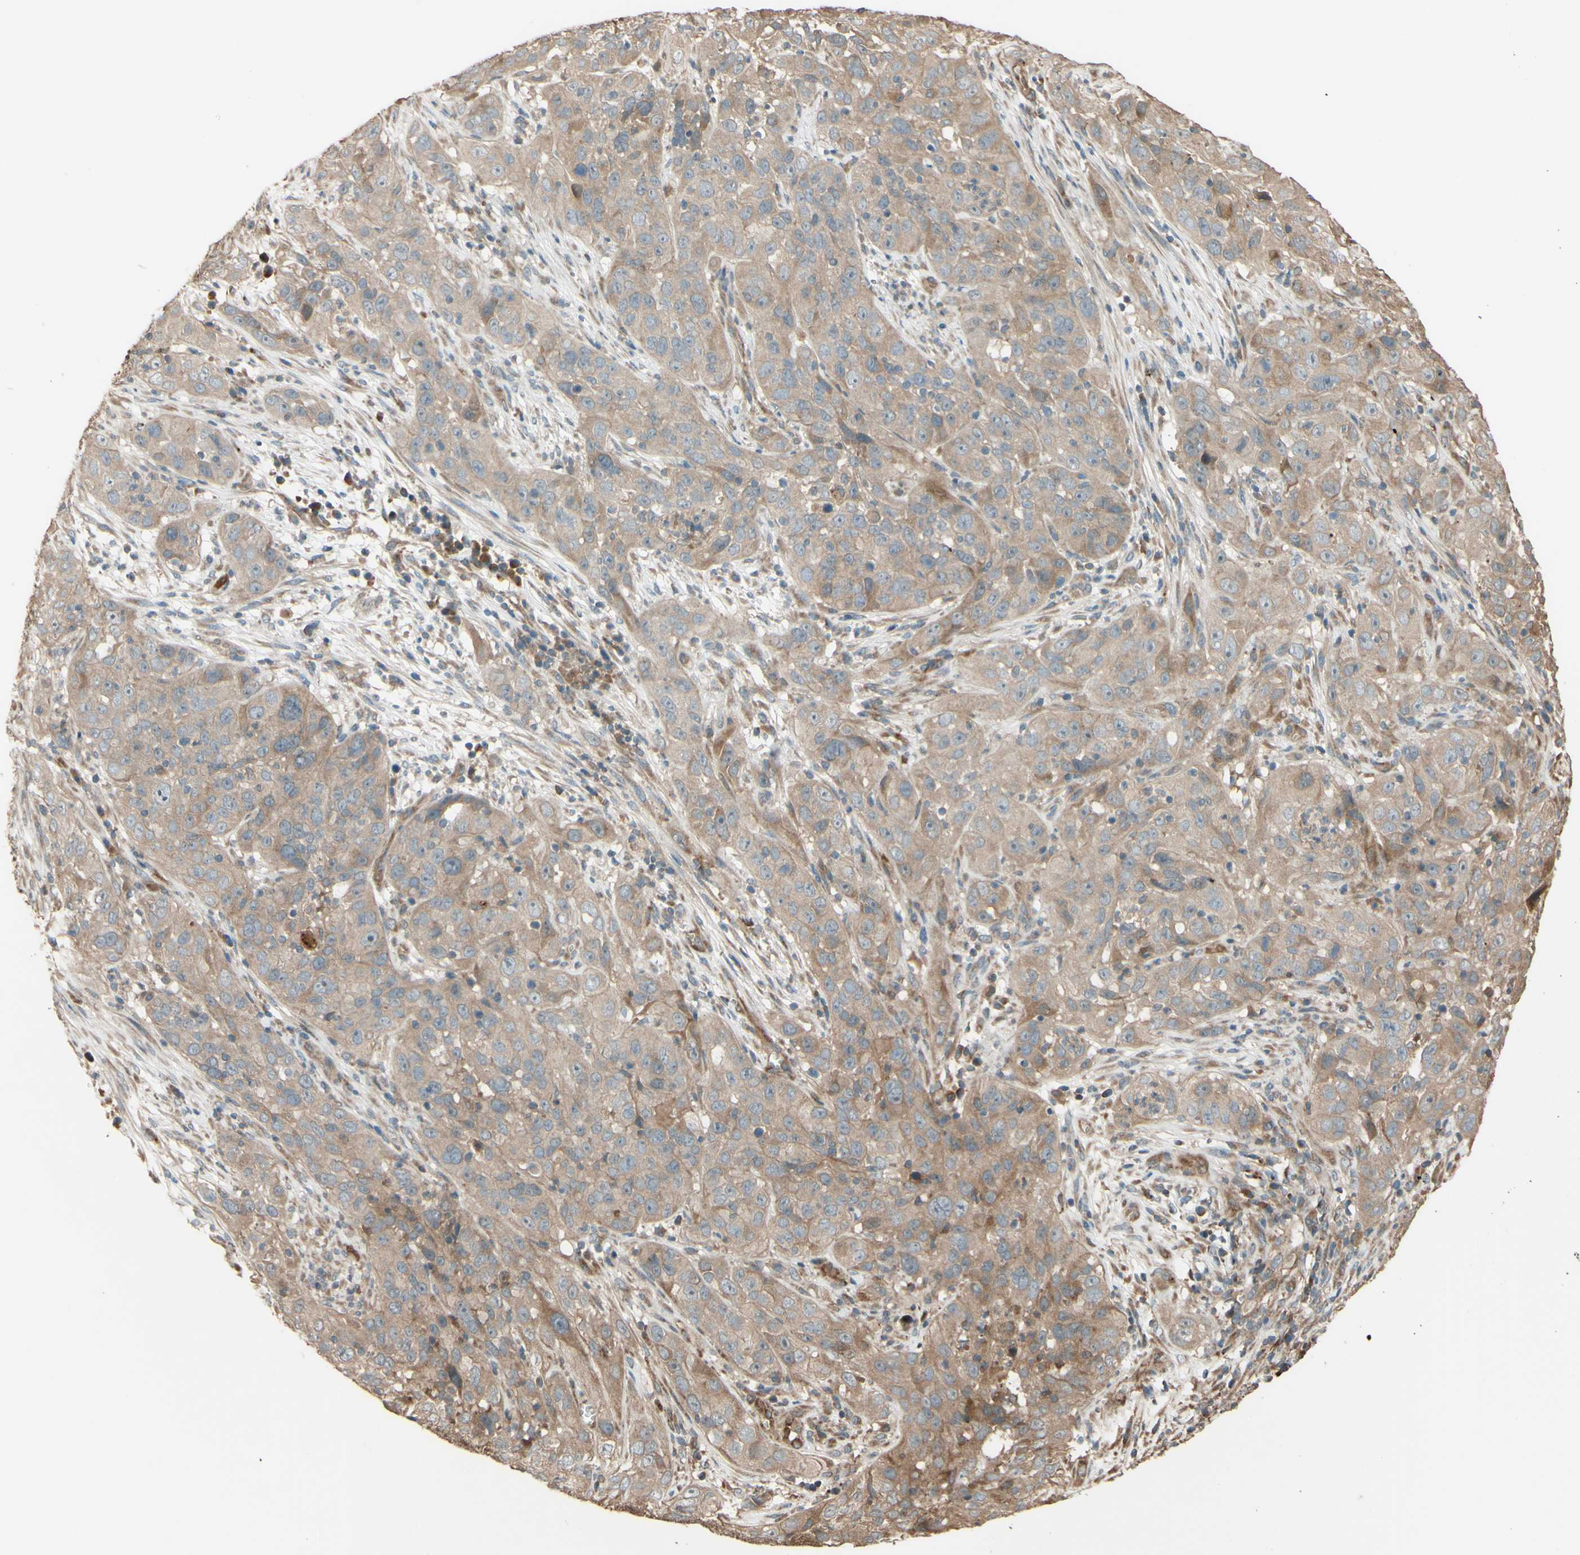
{"staining": {"intensity": "weak", "quantity": ">75%", "location": "cytoplasmic/membranous"}, "tissue": "cervical cancer", "cell_type": "Tumor cells", "image_type": "cancer", "snomed": [{"axis": "morphology", "description": "Squamous cell carcinoma, NOS"}, {"axis": "topography", "description": "Cervix"}], "caption": "DAB immunohistochemical staining of human cervical cancer (squamous cell carcinoma) demonstrates weak cytoplasmic/membranous protein expression in approximately >75% of tumor cells.", "gene": "RNF19A", "patient": {"sex": "female", "age": 32}}